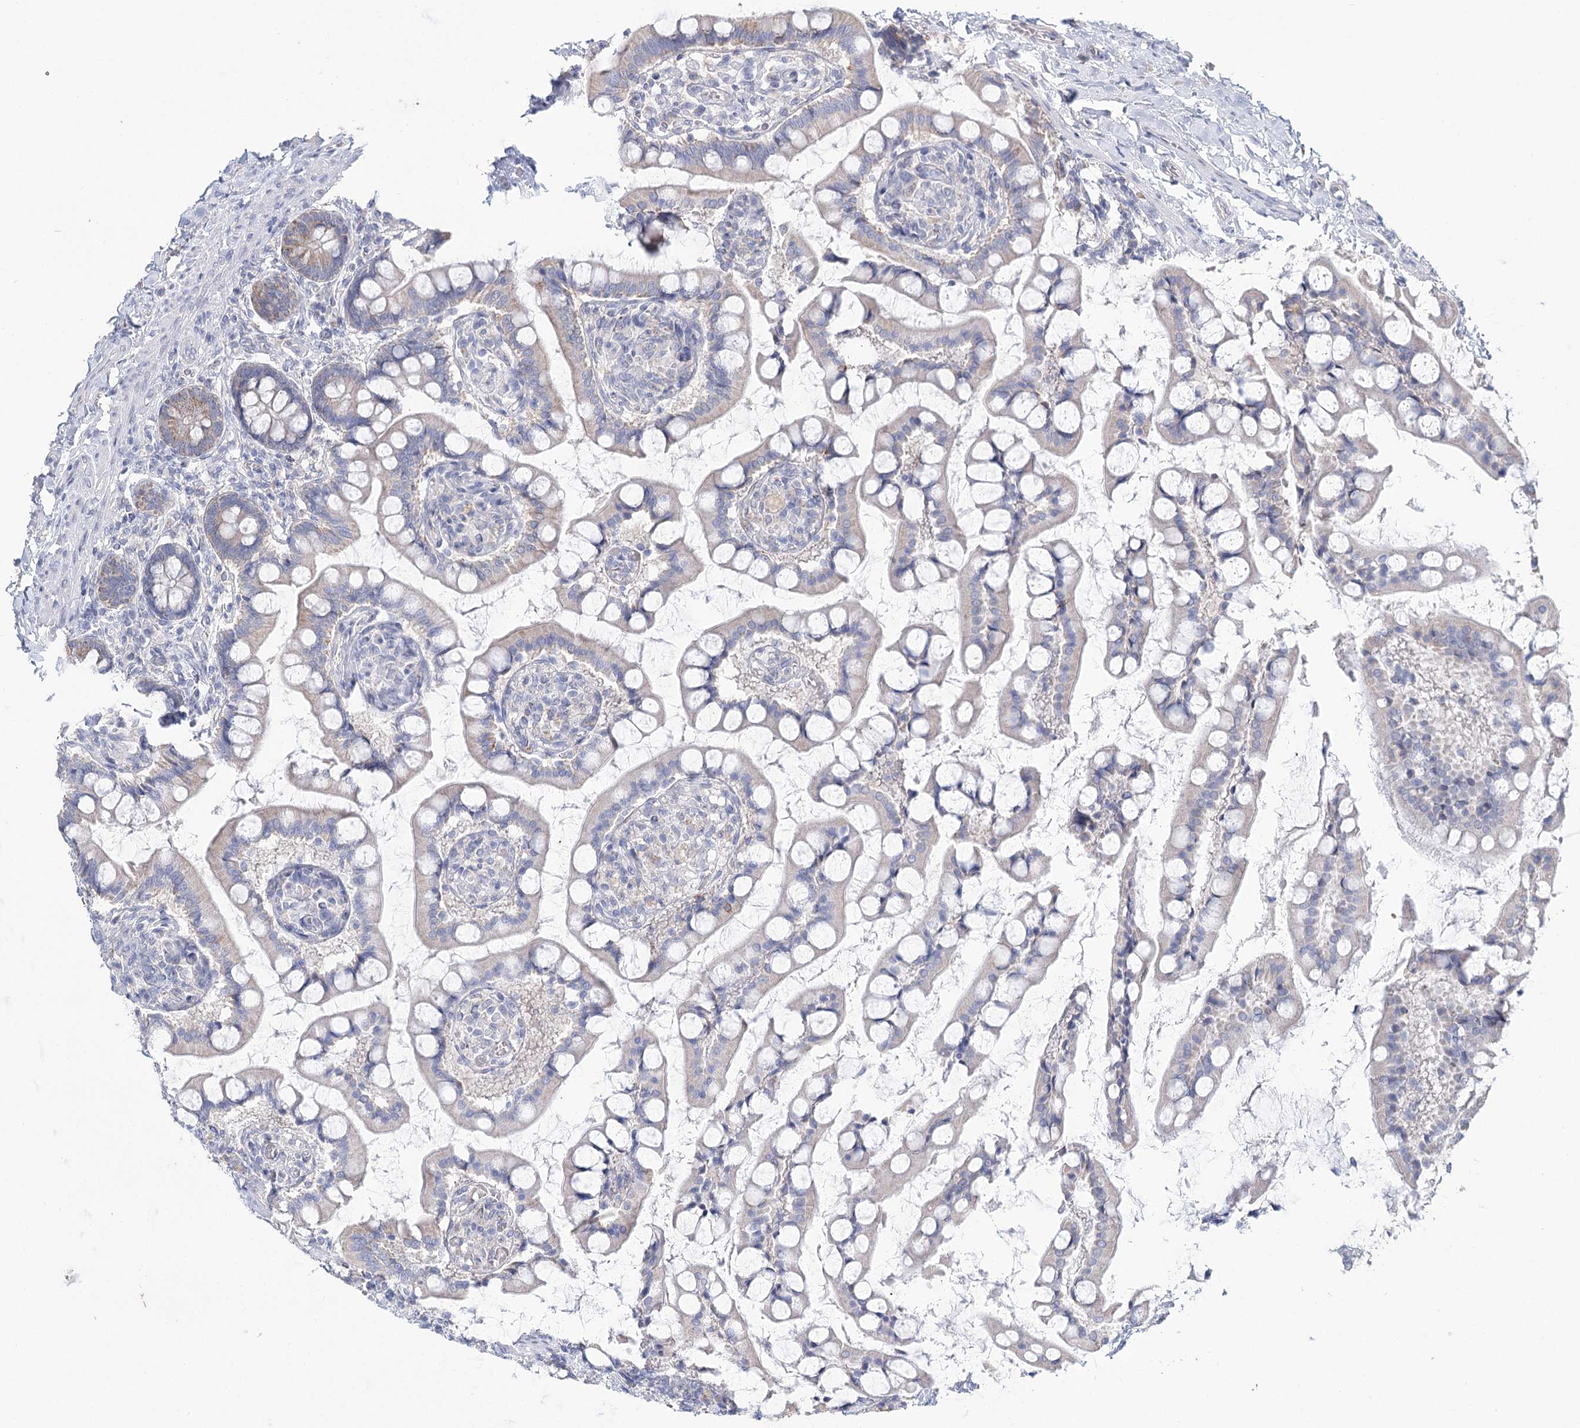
{"staining": {"intensity": "moderate", "quantity": "25%-75%", "location": "cytoplasmic/membranous"}, "tissue": "small intestine", "cell_type": "Glandular cells", "image_type": "normal", "snomed": [{"axis": "morphology", "description": "Normal tissue, NOS"}, {"axis": "topography", "description": "Small intestine"}], "caption": "An image showing moderate cytoplasmic/membranous expression in about 25%-75% of glandular cells in benign small intestine, as visualized by brown immunohistochemical staining.", "gene": "ARHGAP44", "patient": {"sex": "male", "age": 52}}